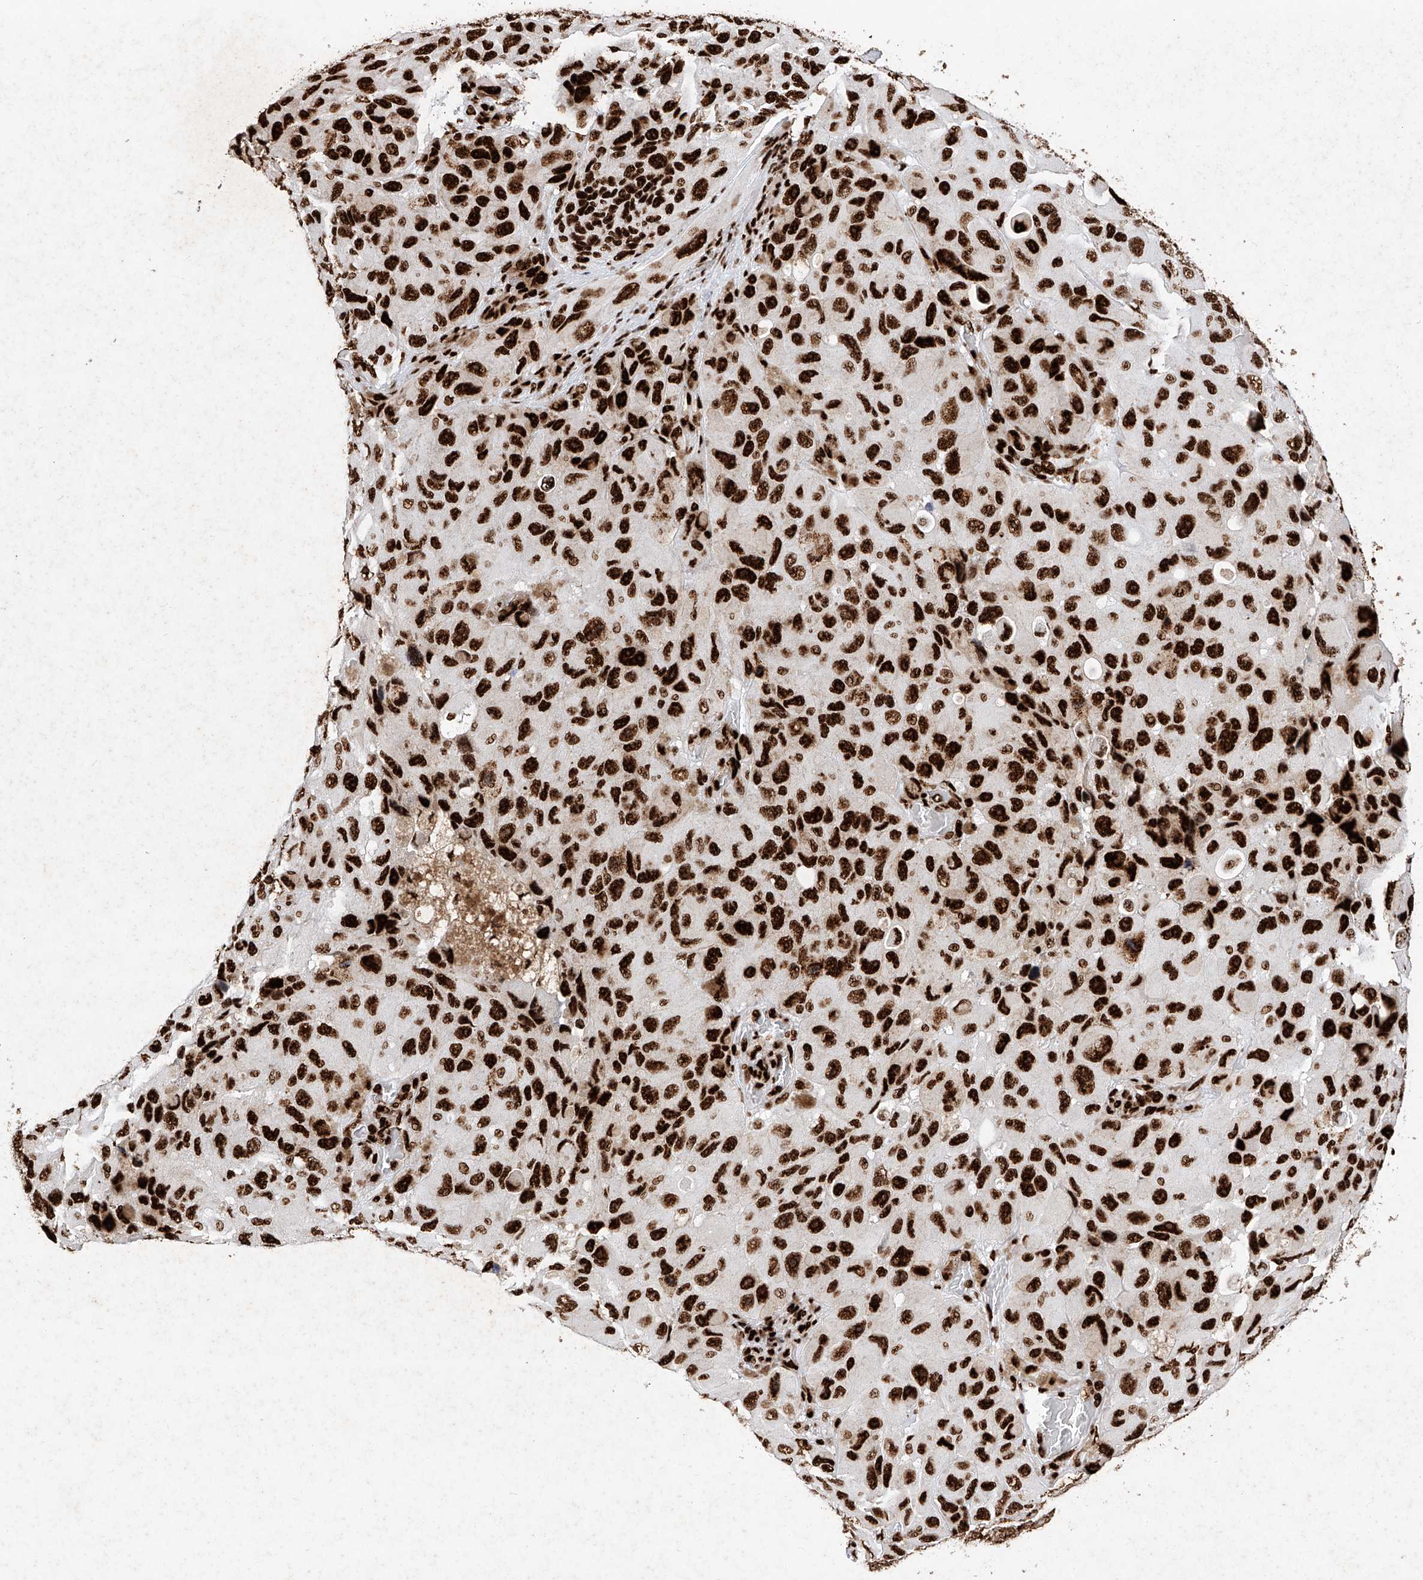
{"staining": {"intensity": "strong", "quantity": ">75%", "location": "nuclear"}, "tissue": "melanoma", "cell_type": "Tumor cells", "image_type": "cancer", "snomed": [{"axis": "morphology", "description": "Malignant melanoma, NOS"}, {"axis": "topography", "description": "Skin"}], "caption": "Immunohistochemical staining of human melanoma demonstrates strong nuclear protein positivity in approximately >75% of tumor cells.", "gene": "SRSF6", "patient": {"sex": "female", "age": 73}}